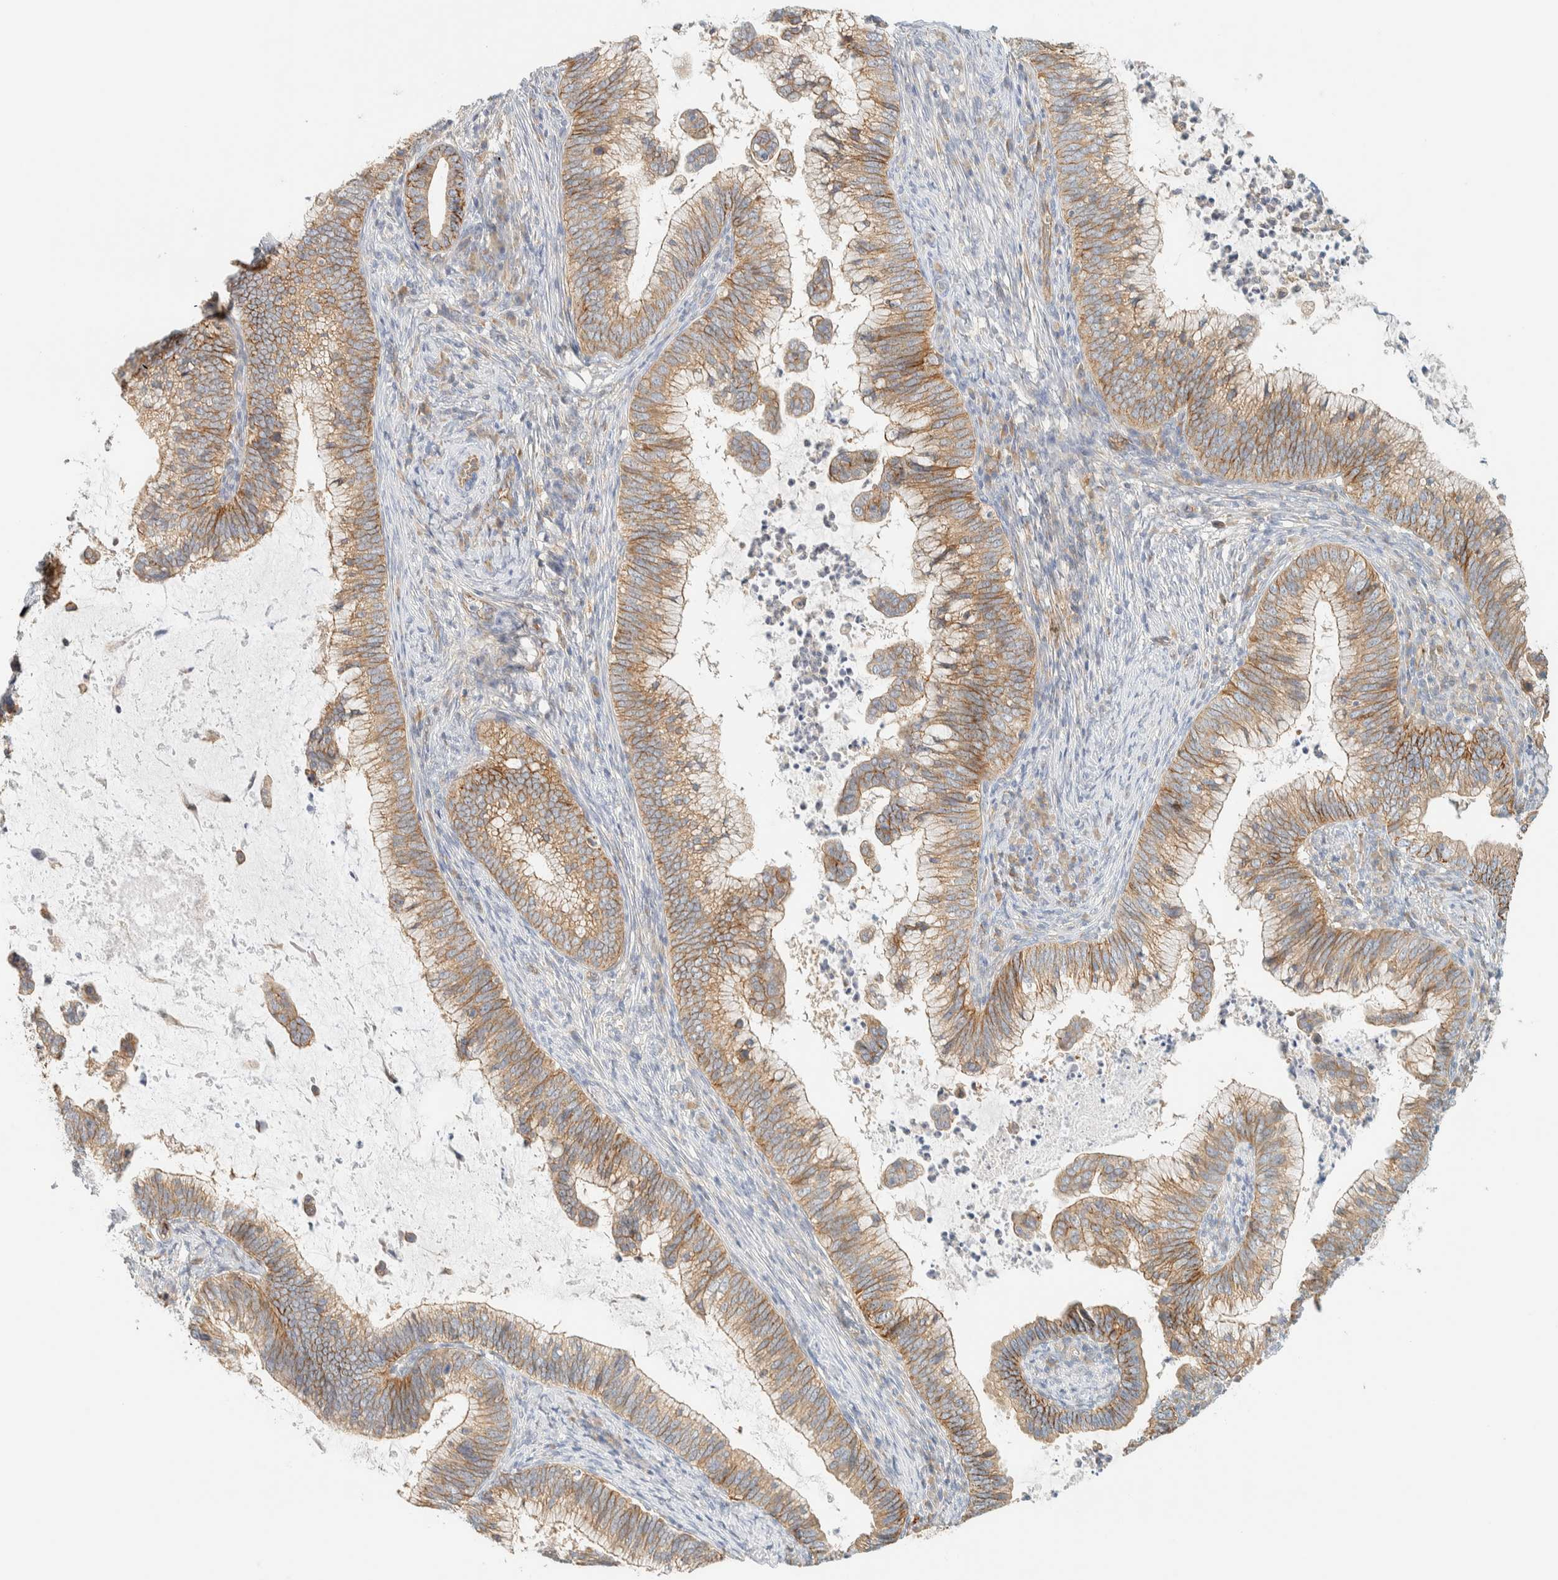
{"staining": {"intensity": "moderate", "quantity": ">75%", "location": "cytoplasmic/membranous"}, "tissue": "cervical cancer", "cell_type": "Tumor cells", "image_type": "cancer", "snomed": [{"axis": "morphology", "description": "Adenocarcinoma, NOS"}, {"axis": "topography", "description": "Cervix"}], "caption": "This photomicrograph displays immunohistochemistry staining of cervical adenocarcinoma, with medium moderate cytoplasmic/membranous staining in about >75% of tumor cells.", "gene": "LIMA1", "patient": {"sex": "female", "age": 36}}